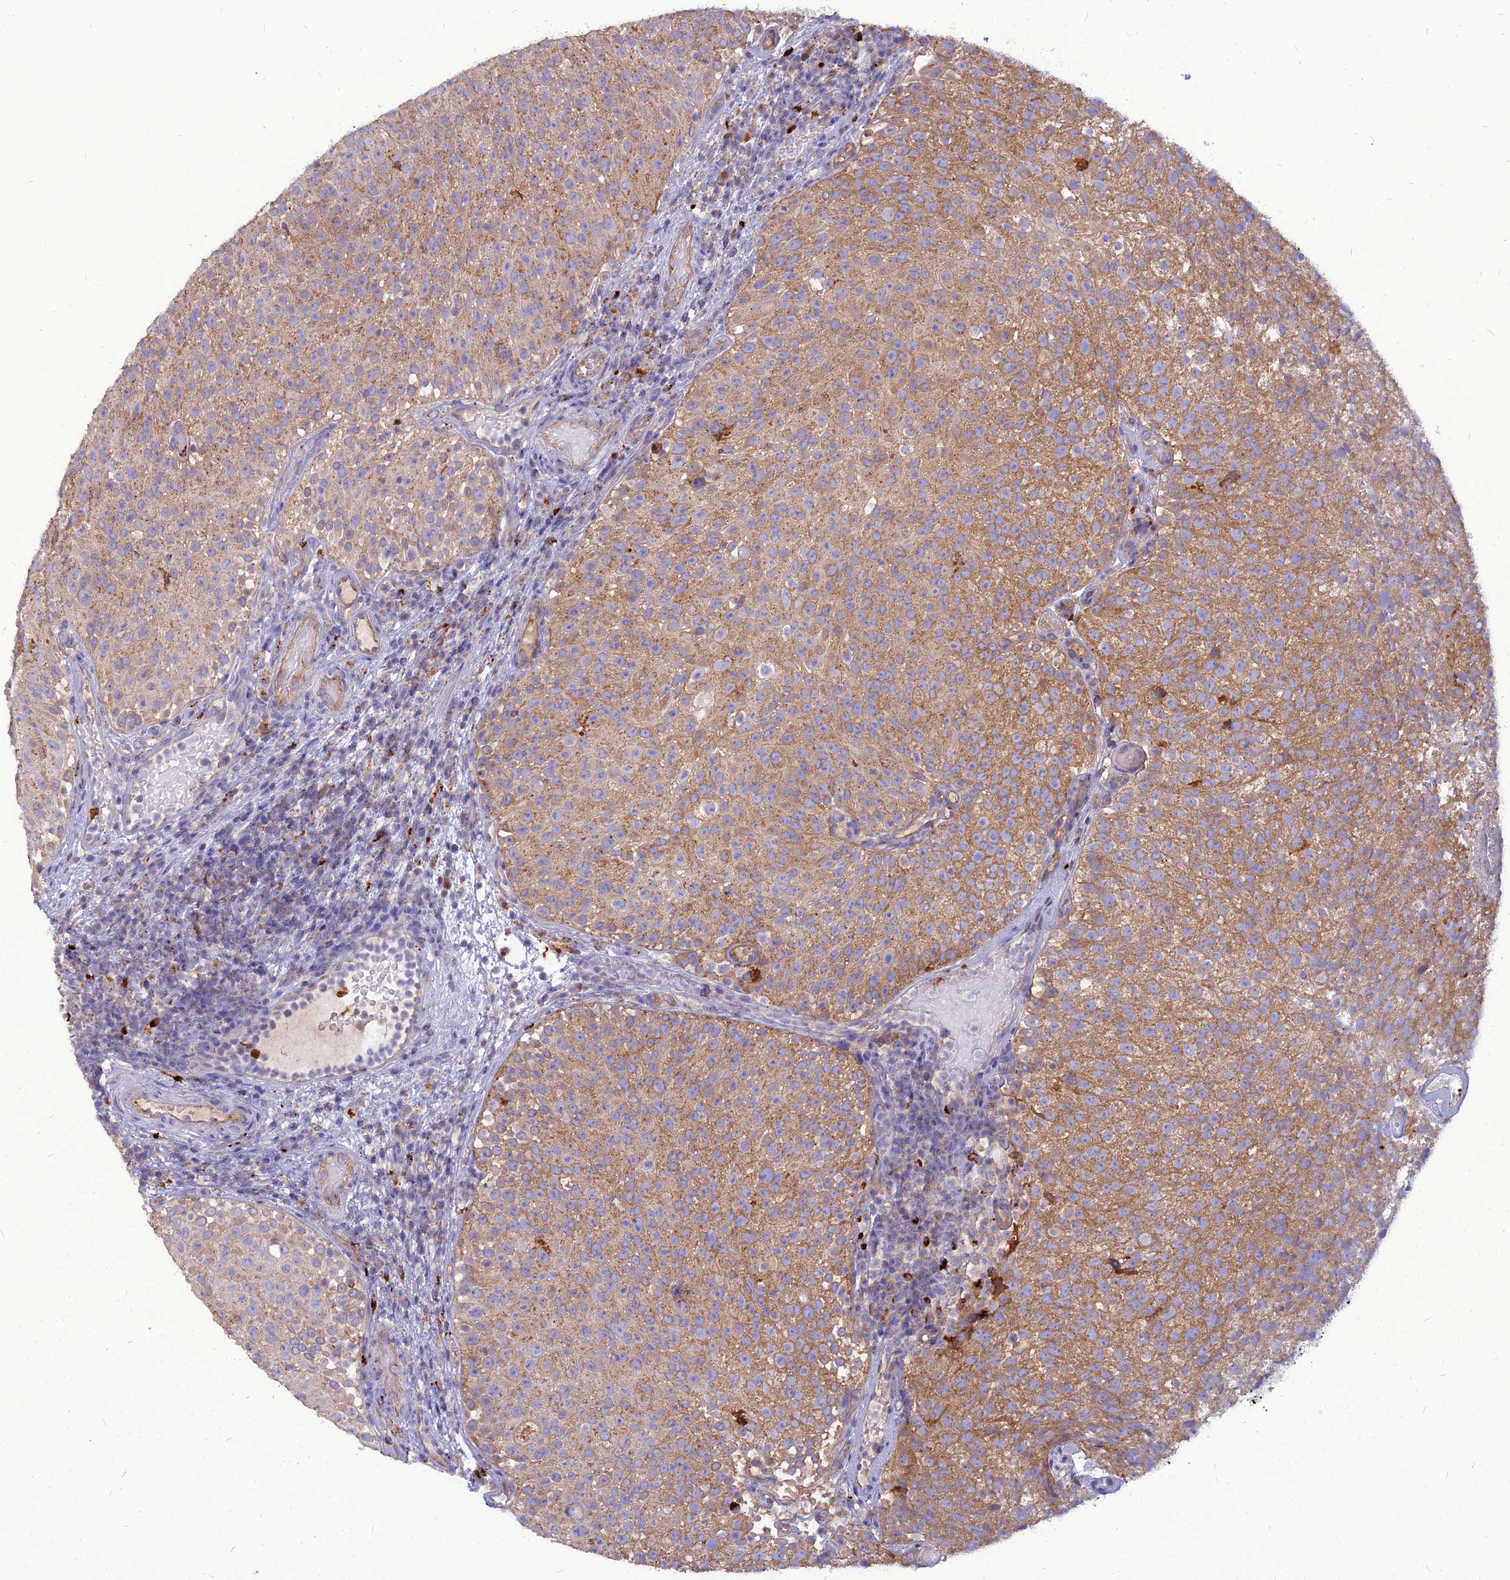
{"staining": {"intensity": "moderate", "quantity": ">75%", "location": "cytoplasmic/membranous"}, "tissue": "urothelial cancer", "cell_type": "Tumor cells", "image_type": "cancer", "snomed": [{"axis": "morphology", "description": "Urothelial carcinoma, Low grade"}, {"axis": "topography", "description": "Urinary bladder"}], "caption": "IHC (DAB (3,3'-diaminobenzidine)) staining of urothelial carcinoma (low-grade) exhibits moderate cytoplasmic/membranous protein positivity in approximately >75% of tumor cells. (Stains: DAB (3,3'-diaminobenzidine) in brown, nuclei in blue, Microscopy: brightfield microscopy at high magnification).", "gene": "PCED1B", "patient": {"sex": "male", "age": 78}}